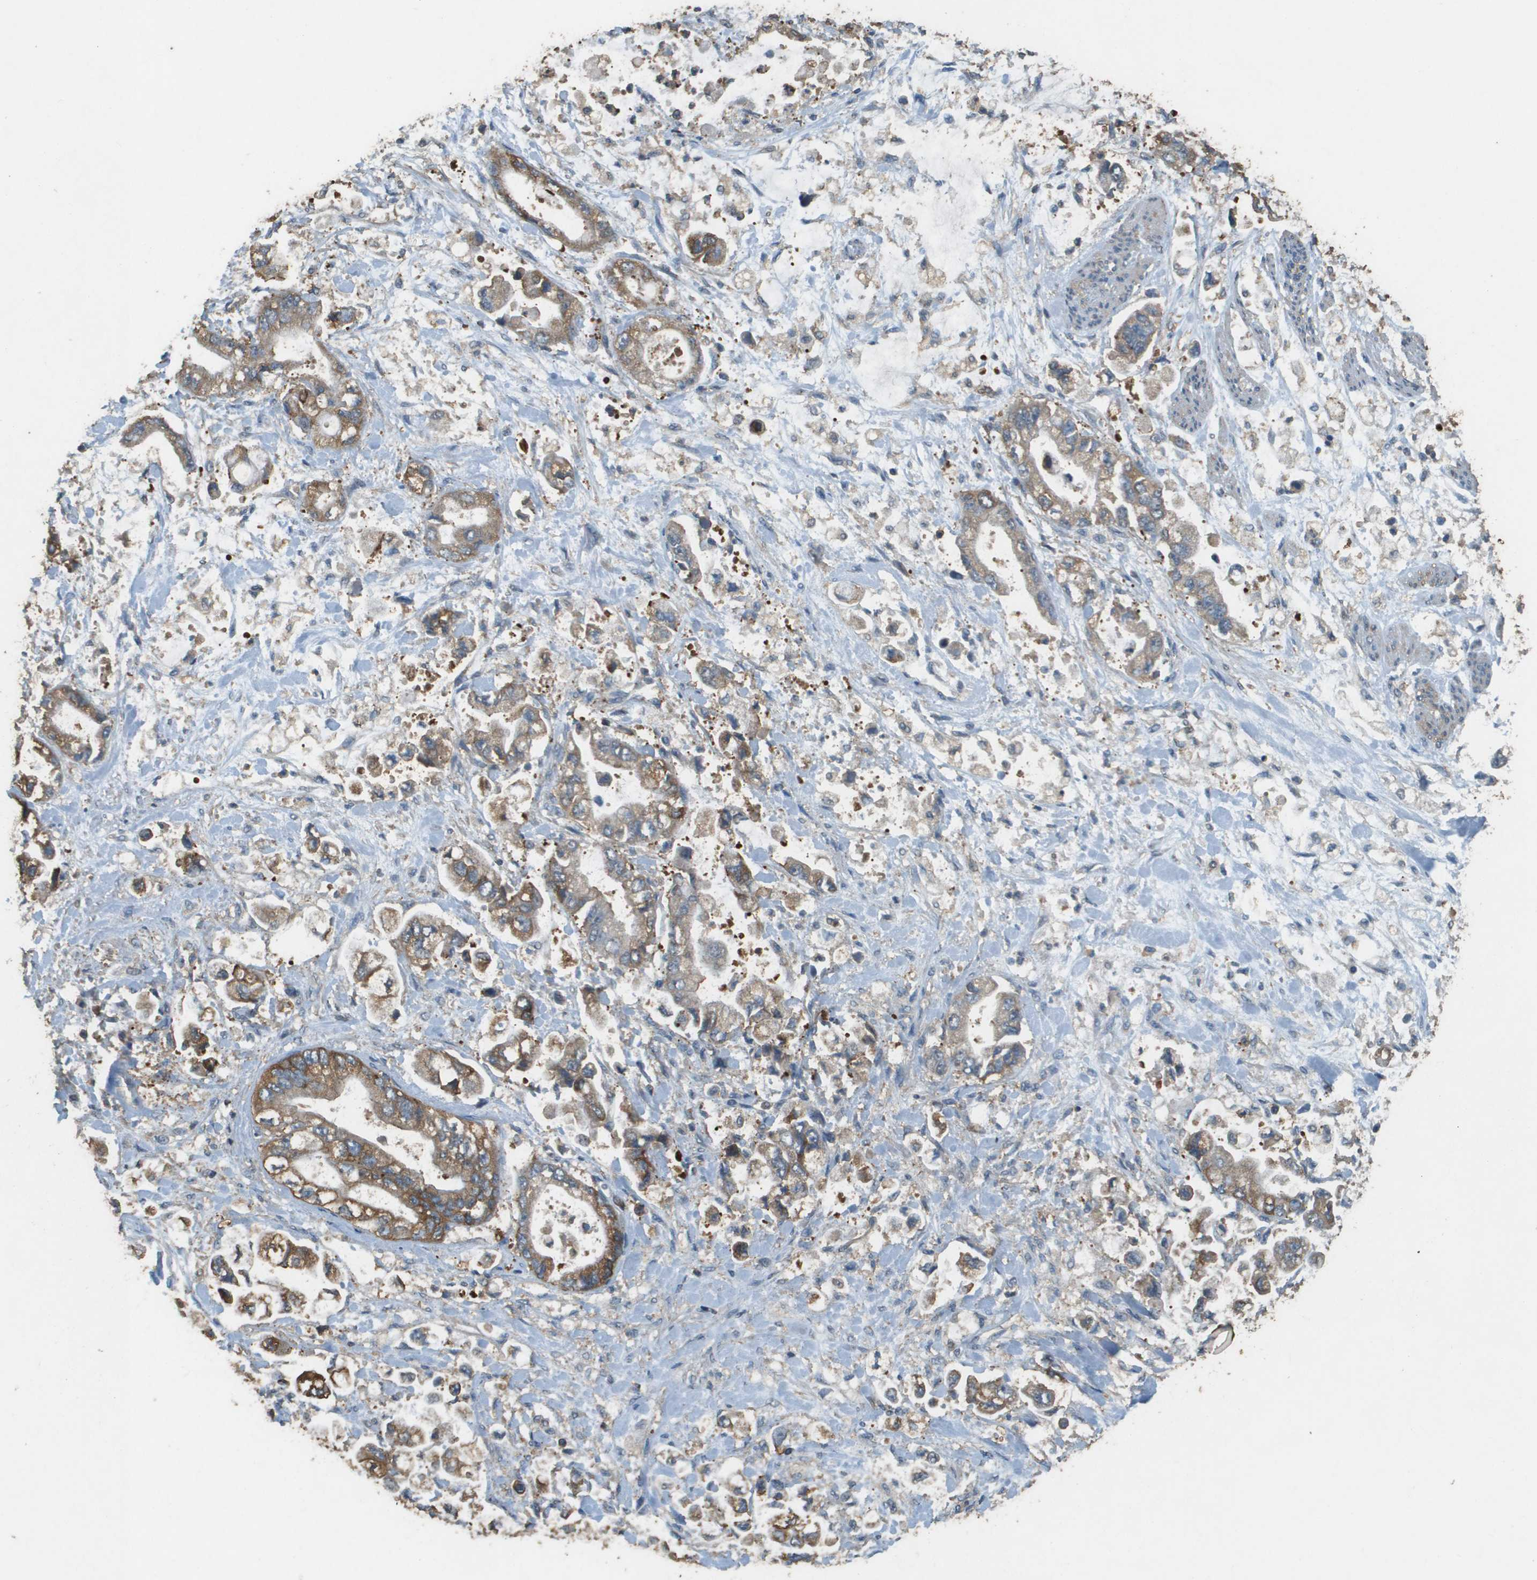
{"staining": {"intensity": "moderate", "quantity": ">75%", "location": "cytoplasmic/membranous"}, "tissue": "stomach cancer", "cell_type": "Tumor cells", "image_type": "cancer", "snomed": [{"axis": "morphology", "description": "Normal tissue, NOS"}, {"axis": "morphology", "description": "Adenocarcinoma, NOS"}, {"axis": "topography", "description": "Stomach"}], "caption": "Protein staining shows moderate cytoplasmic/membranous expression in approximately >75% of tumor cells in stomach cancer (adenocarcinoma). (IHC, brightfield microscopy, high magnification).", "gene": "MS4A7", "patient": {"sex": "male", "age": 62}}